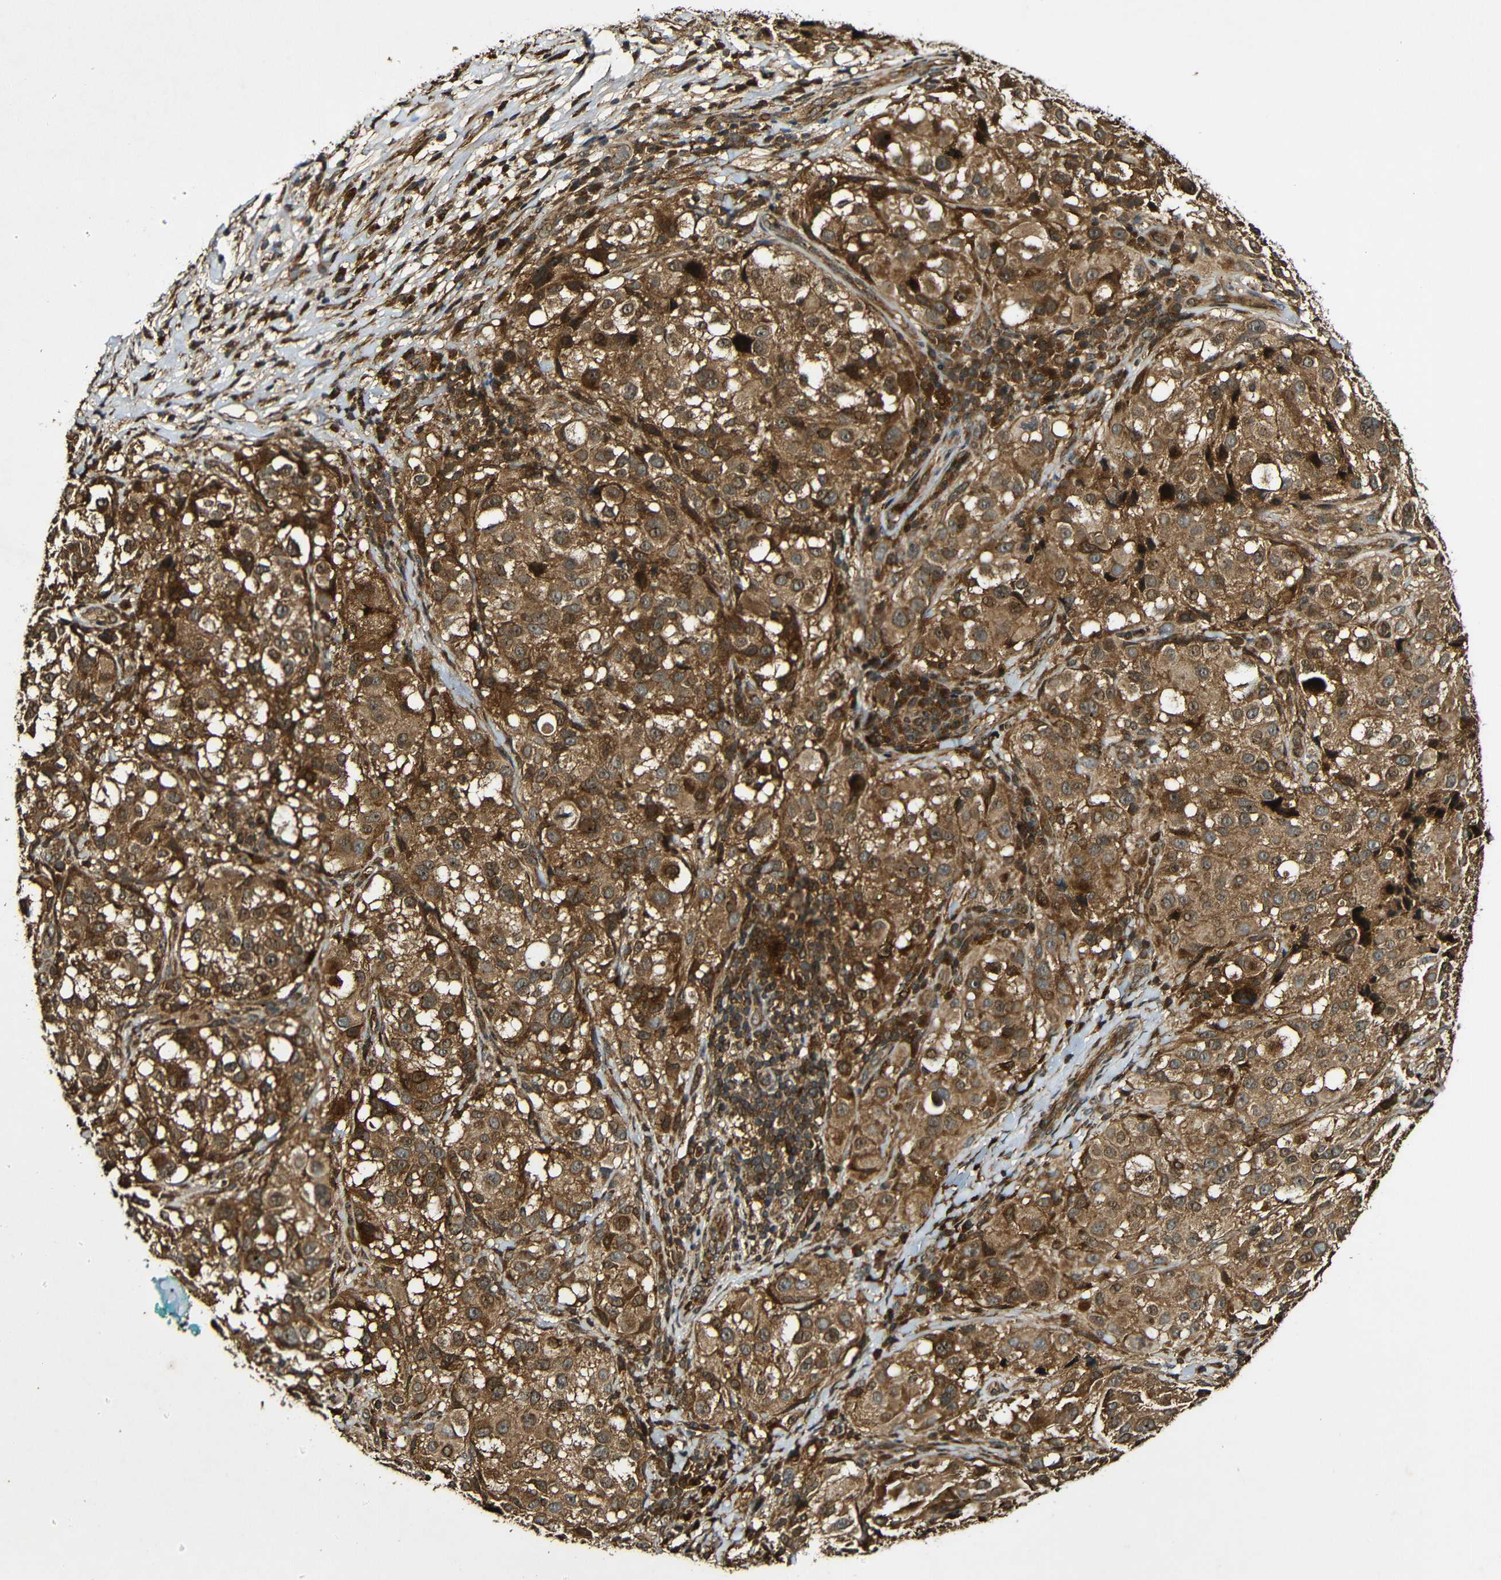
{"staining": {"intensity": "strong", "quantity": ">75%", "location": "cytoplasmic/membranous"}, "tissue": "melanoma", "cell_type": "Tumor cells", "image_type": "cancer", "snomed": [{"axis": "morphology", "description": "Necrosis, NOS"}, {"axis": "morphology", "description": "Malignant melanoma, NOS"}, {"axis": "topography", "description": "Skin"}], "caption": "Protein staining reveals strong cytoplasmic/membranous positivity in about >75% of tumor cells in malignant melanoma.", "gene": "CASP8", "patient": {"sex": "female", "age": 87}}